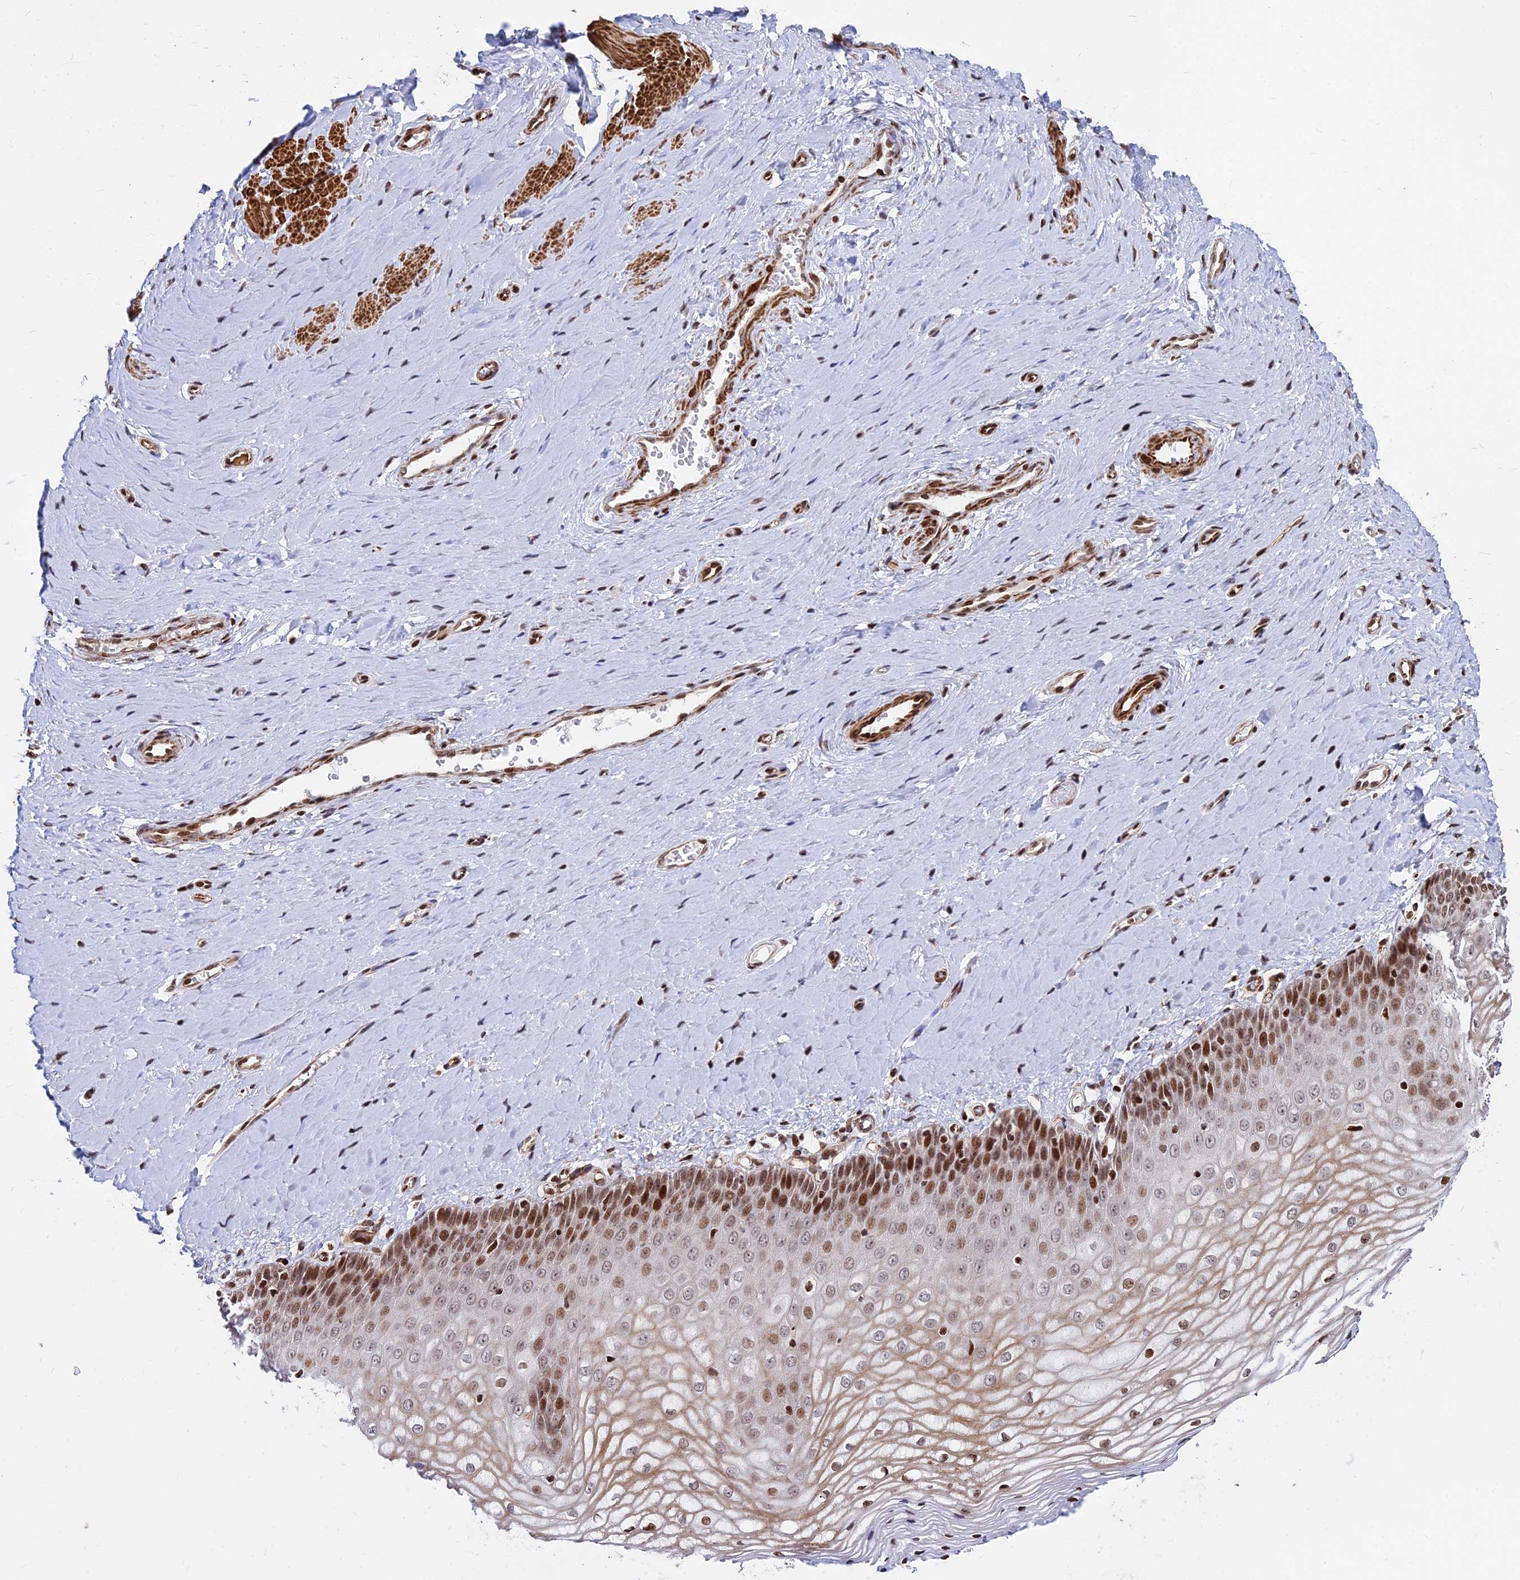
{"staining": {"intensity": "strong", "quantity": "25%-75%", "location": "nuclear"}, "tissue": "vagina", "cell_type": "Squamous epithelial cells", "image_type": "normal", "snomed": [{"axis": "morphology", "description": "Normal tissue, NOS"}, {"axis": "topography", "description": "Vagina"}], "caption": "The immunohistochemical stain labels strong nuclear expression in squamous epithelial cells of benign vagina.", "gene": "NYAP2", "patient": {"sex": "female", "age": 65}}